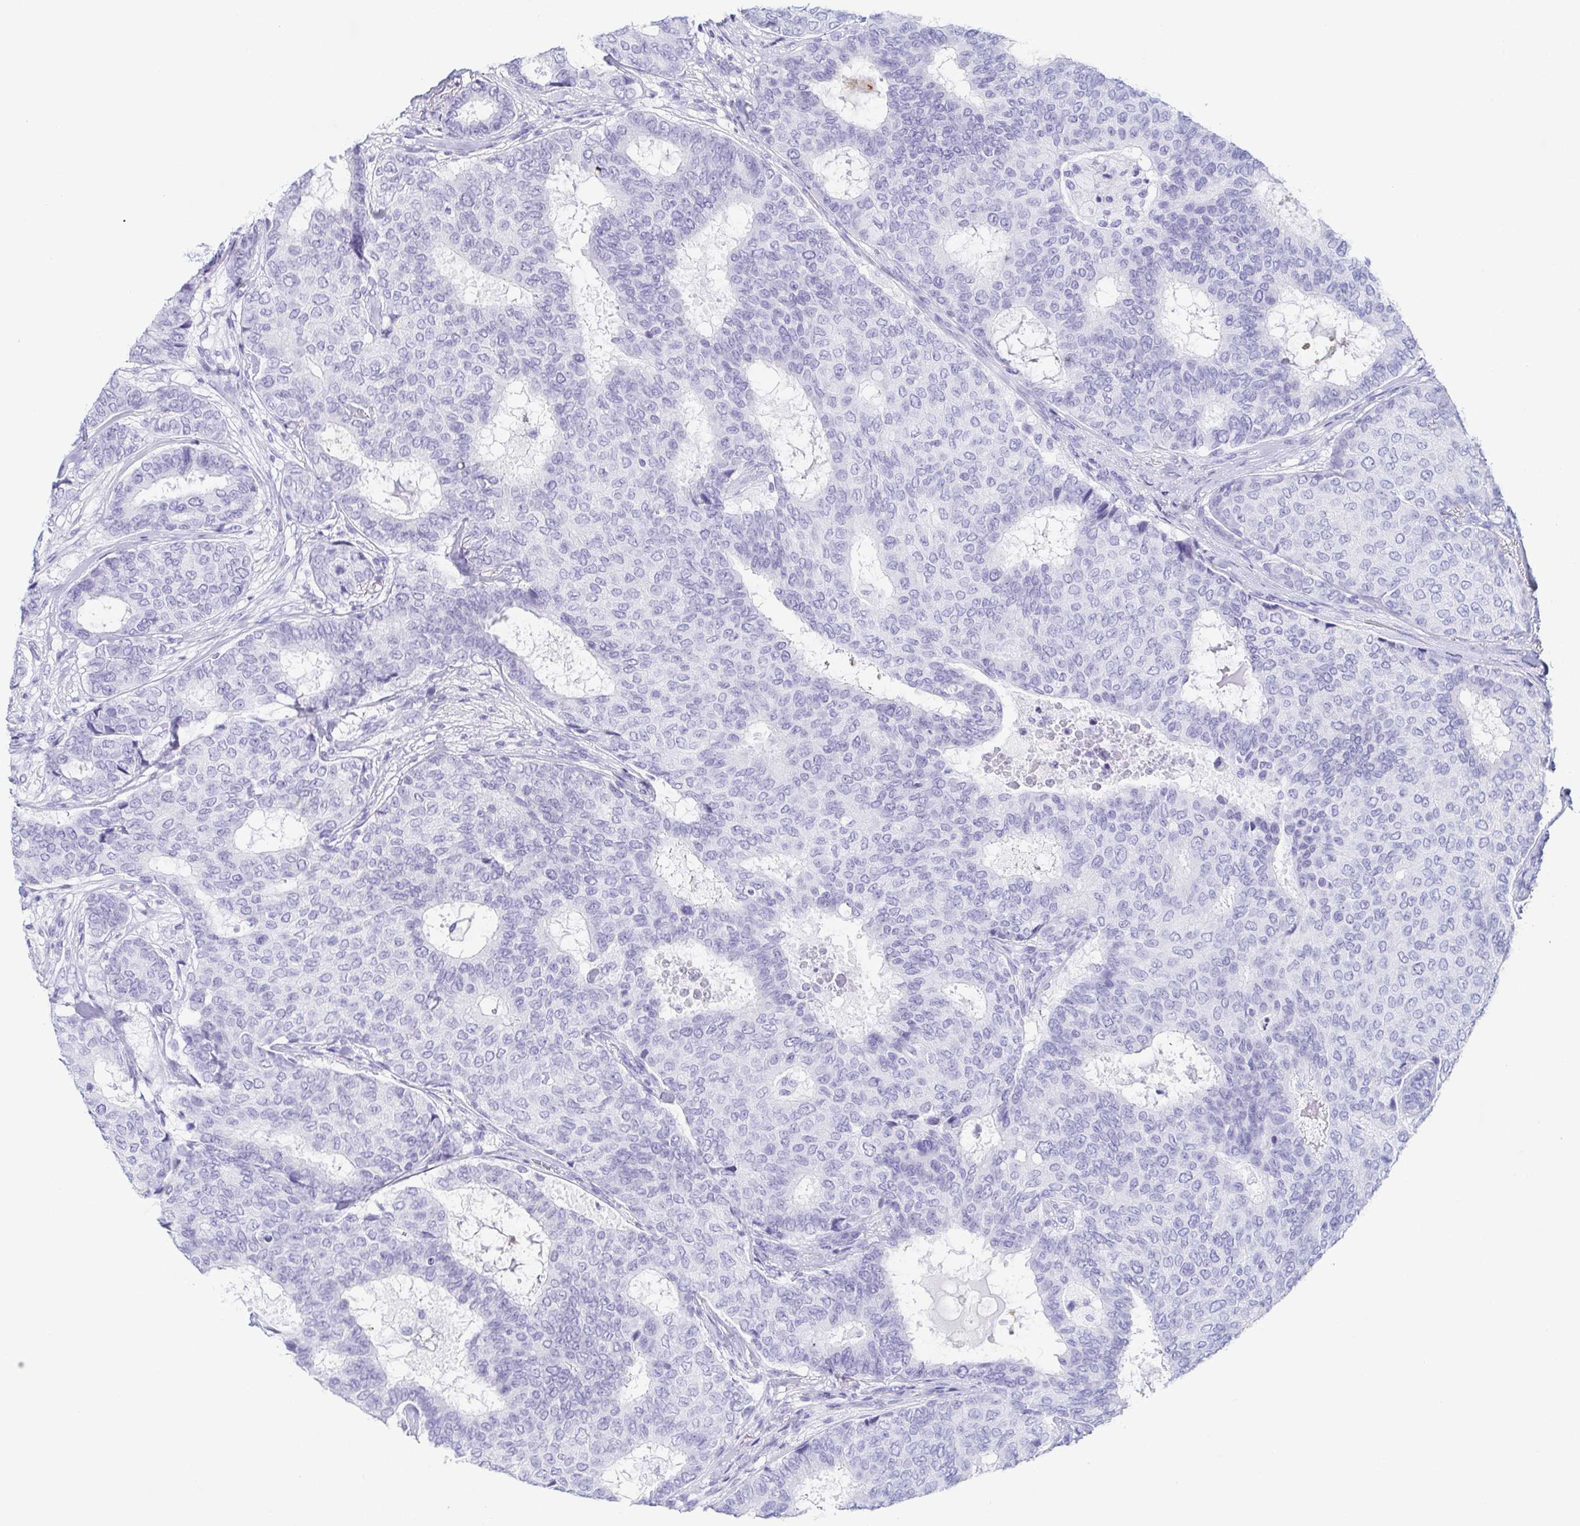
{"staining": {"intensity": "negative", "quantity": "none", "location": "none"}, "tissue": "breast cancer", "cell_type": "Tumor cells", "image_type": "cancer", "snomed": [{"axis": "morphology", "description": "Duct carcinoma"}, {"axis": "topography", "description": "Breast"}], "caption": "A high-resolution histopathology image shows IHC staining of invasive ductal carcinoma (breast), which shows no significant expression in tumor cells.", "gene": "ZG16B", "patient": {"sex": "female", "age": 75}}